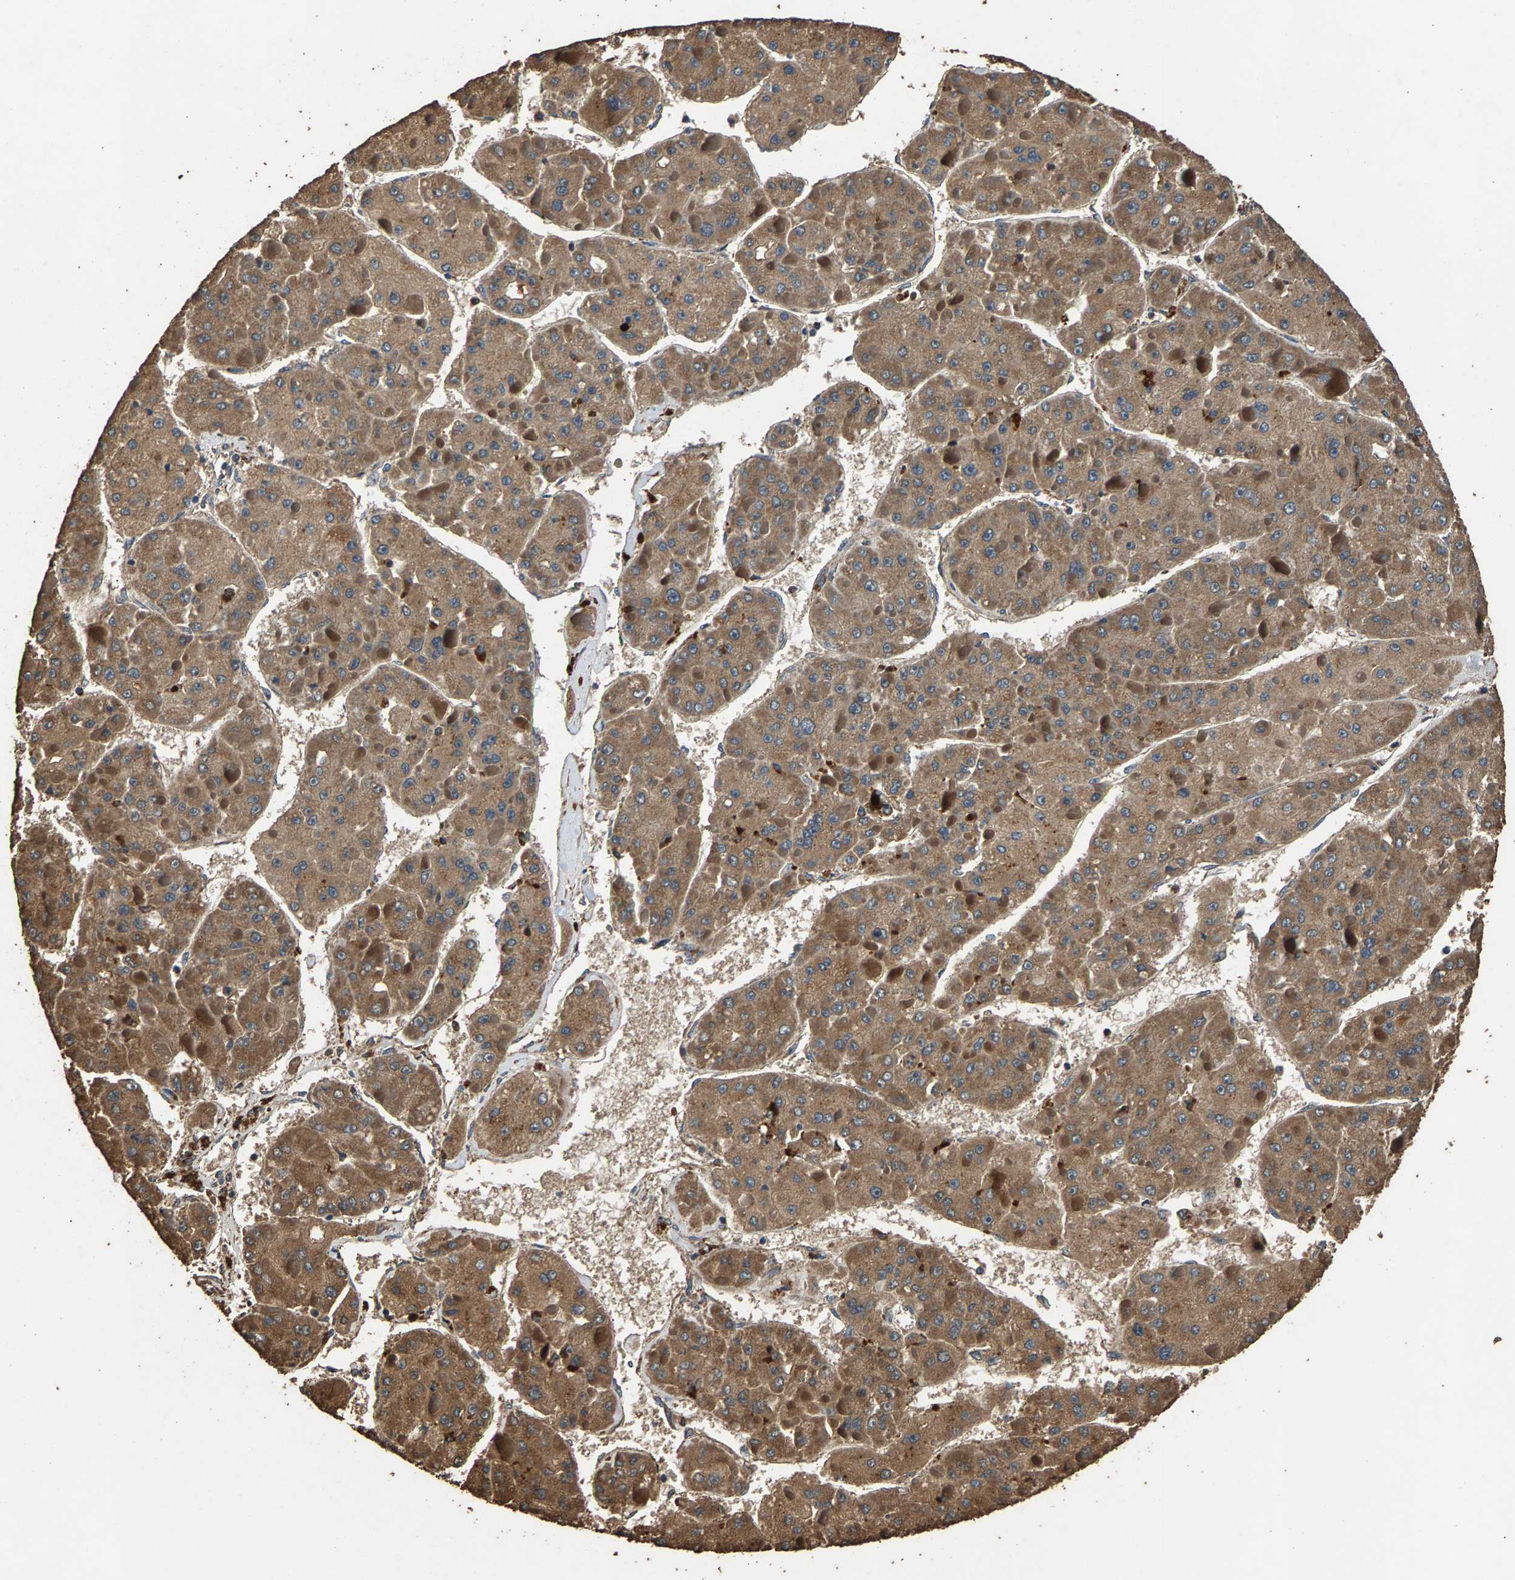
{"staining": {"intensity": "moderate", "quantity": ">75%", "location": "cytoplasmic/membranous"}, "tissue": "liver cancer", "cell_type": "Tumor cells", "image_type": "cancer", "snomed": [{"axis": "morphology", "description": "Carcinoma, Hepatocellular, NOS"}, {"axis": "topography", "description": "Liver"}], "caption": "Human liver cancer (hepatocellular carcinoma) stained with a protein marker demonstrates moderate staining in tumor cells.", "gene": "MRPL27", "patient": {"sex": "female", "age": 73}}